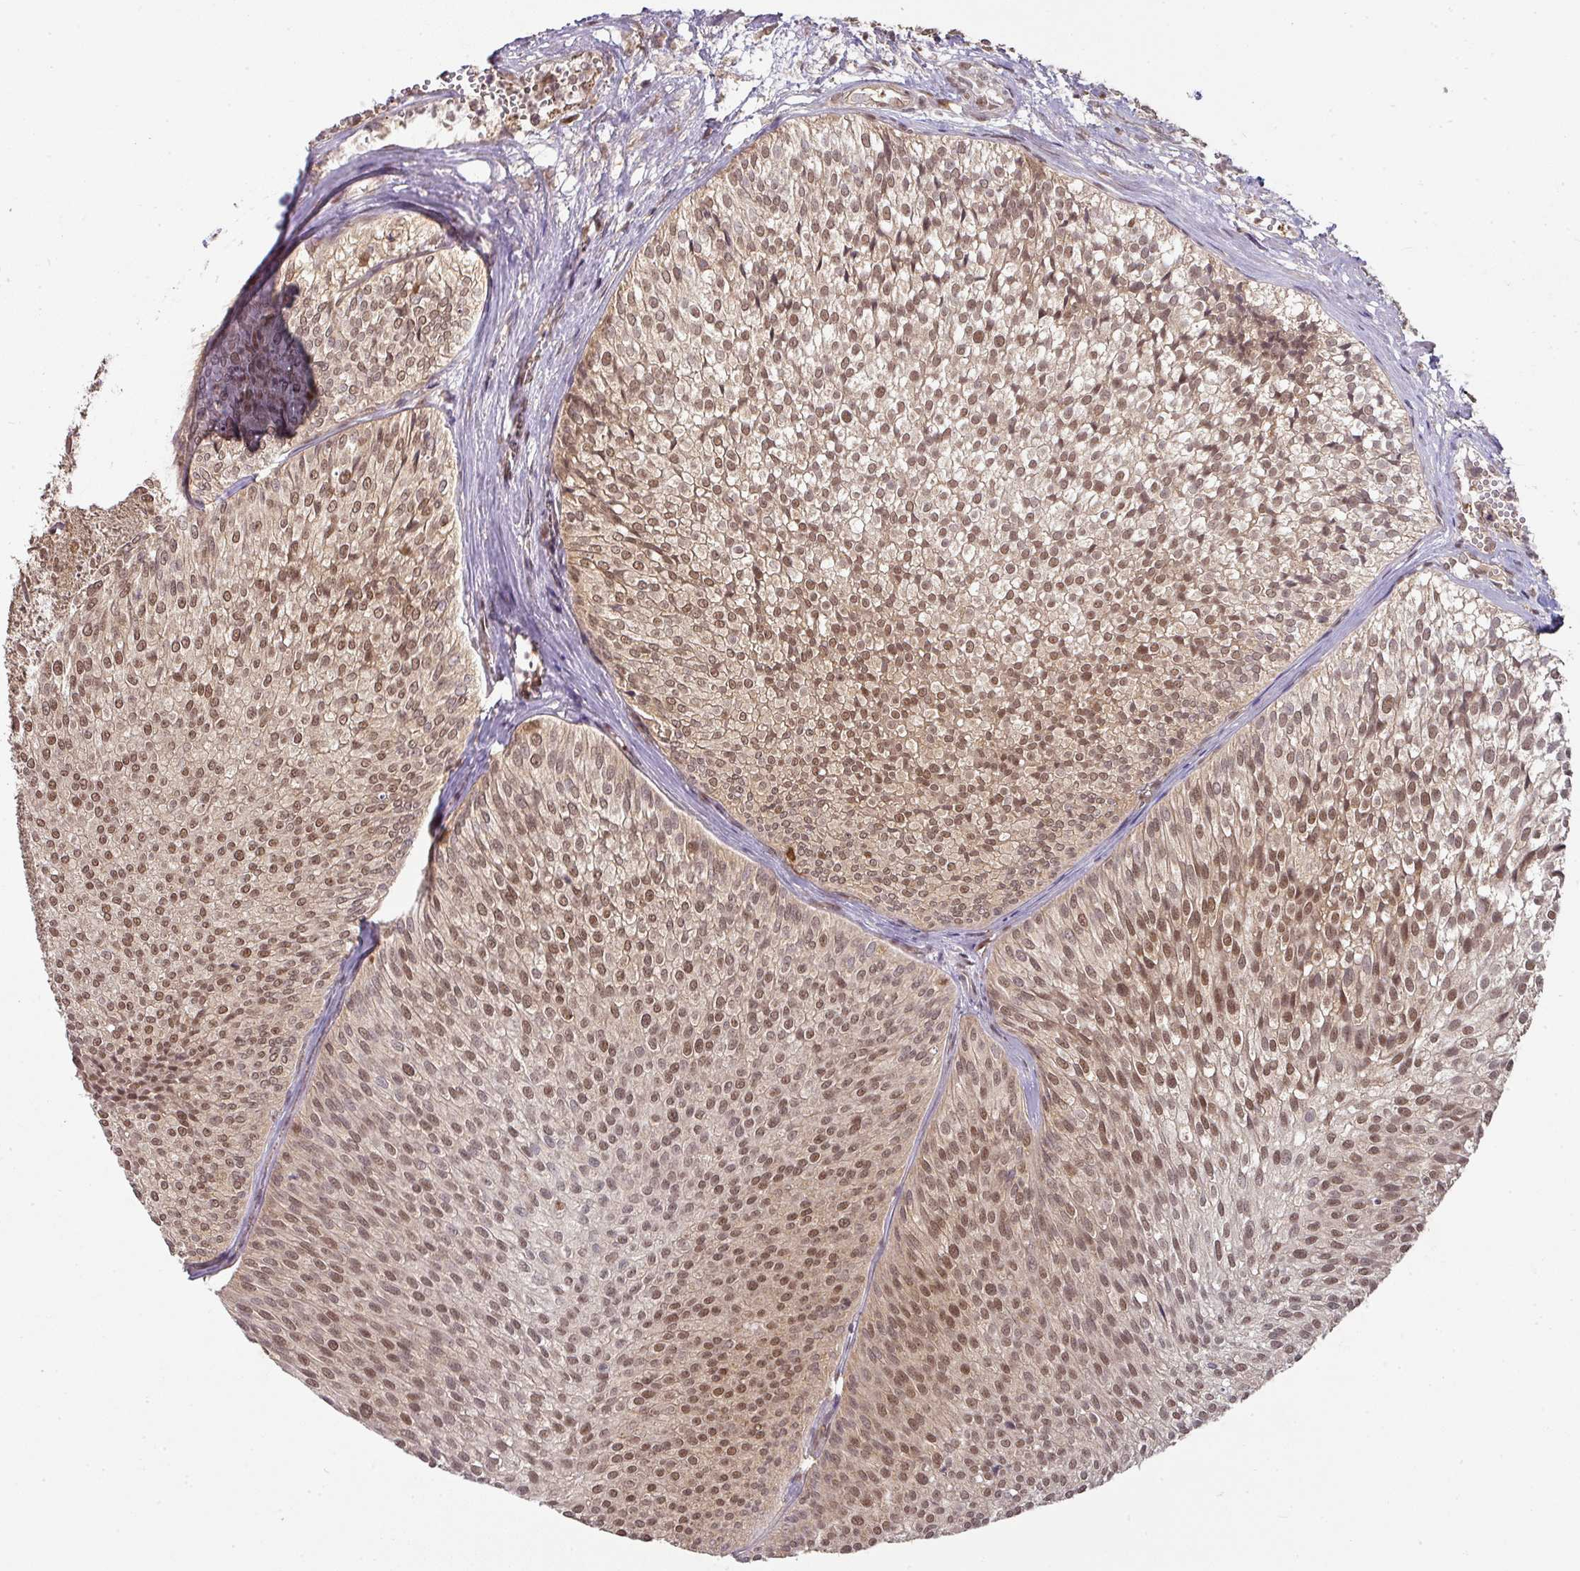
{"staining": {"intensity": "moderate", "quantity": ">75%", "location": "nuclear"}, "tissue": "urothelial cancer", "cell_type": "Tumor cells", "image_type": "cancer", "snomed": [{"axis": "morphology", "description": "Urothelial carcinoma, Low grade"}, {"axis": "topography", "description": "Urinary bladder"}], "caption": "Urothelial carcinoma (low-grade) tissue shows moderate nuclear staining in approximately >75% of tumor cells, visualized by immunohistochemistry. Nuclei are stained in blue.", "gene": "RANBP9", "patient": {"sex": "male", "age": 91}}